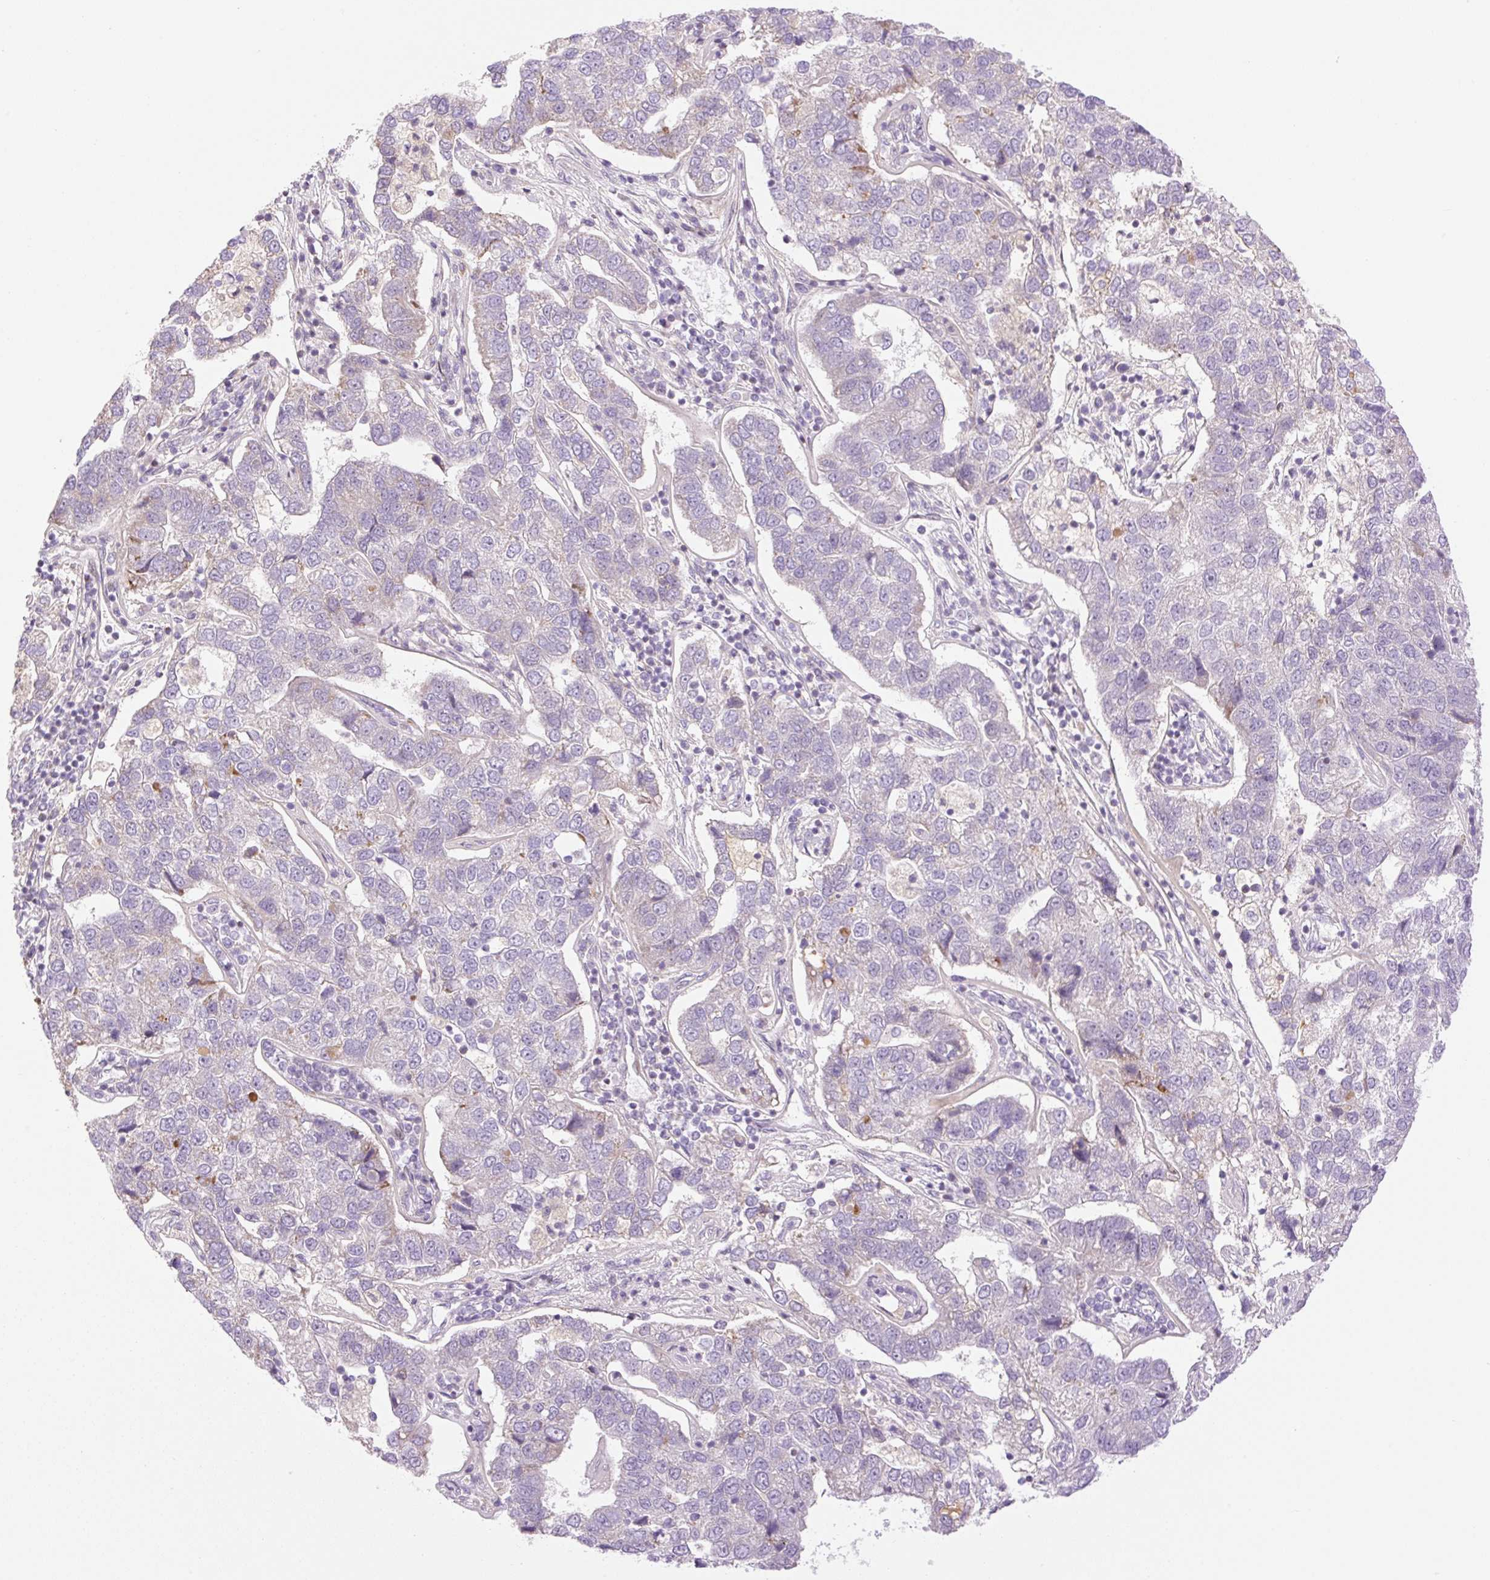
{"staining": {"intensity": "negative", "quantity": "none", "location": "none"}, "tissue": "pancreatic cancer", "cell_type": "Tumor cells", "image_type": "cancer", "snomed": [{"axis": "morphology", "description": "Adenocarcinoma, NOS"}, {"axis": "topography", "description": "Pancreas"}], "caption": "Image shows no protein positivity in tumor cells of adenocarcinoma (pancreatic) tissue.", "gene": "ZNF394", "patient": {"sex": "female", "age": 61}}